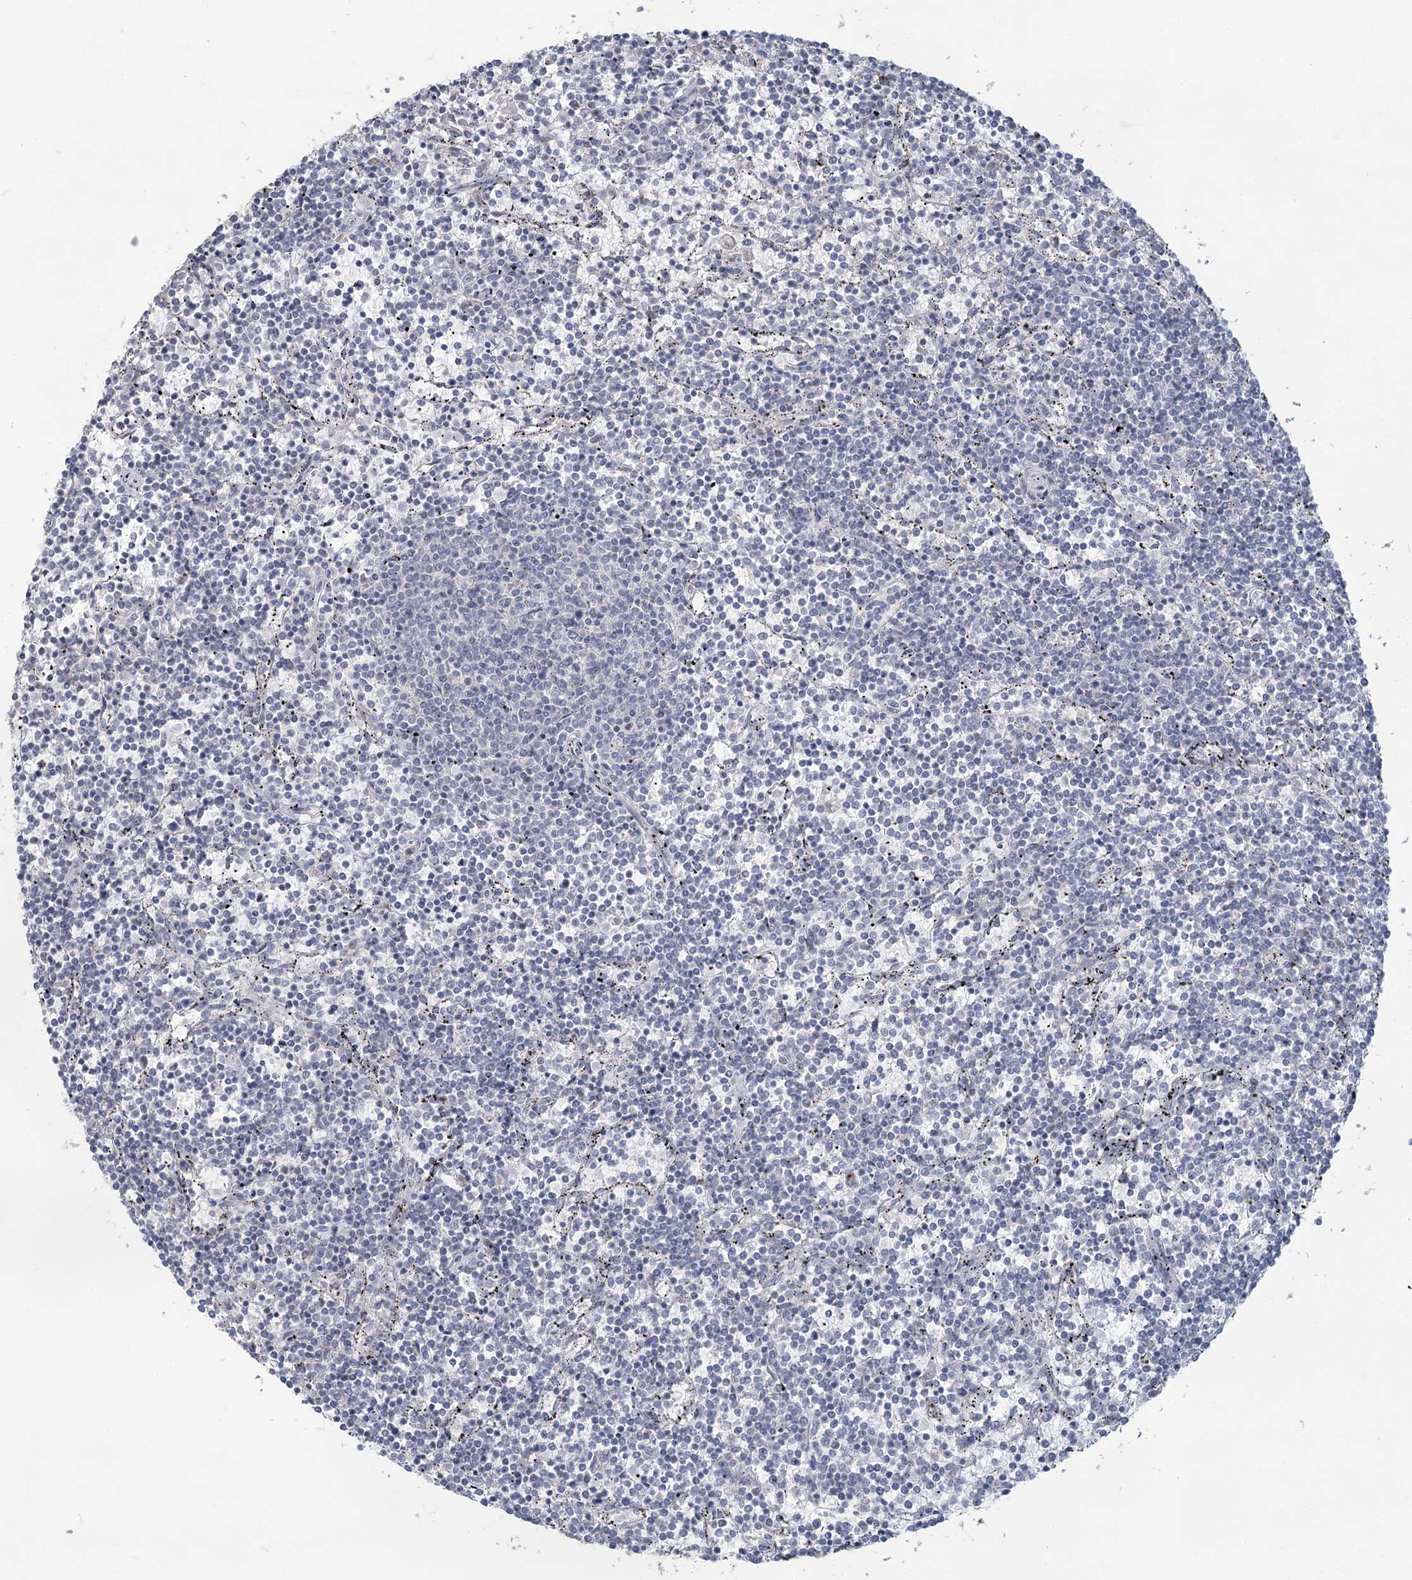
{"staining": {"intensity": "negative", "quantity": "none", "location": "none"}, "tissue": "lymphoma", "cell_type": "Tumor cells", "image_type": "cancer", "snomed": [{"axis": "morphology", "description": "Malignant lymphoma, non-Hodgkin's type, Low grade"}, {"axis": "topography", "description": "Spleen"}], "caption": "Tumor cells are negative for protein expression in human malignant lymphoma, non-Hodgkin's type (low-grade).", "gene": "SLC9A3", "patient": {"sex": "female", "age": 50}}